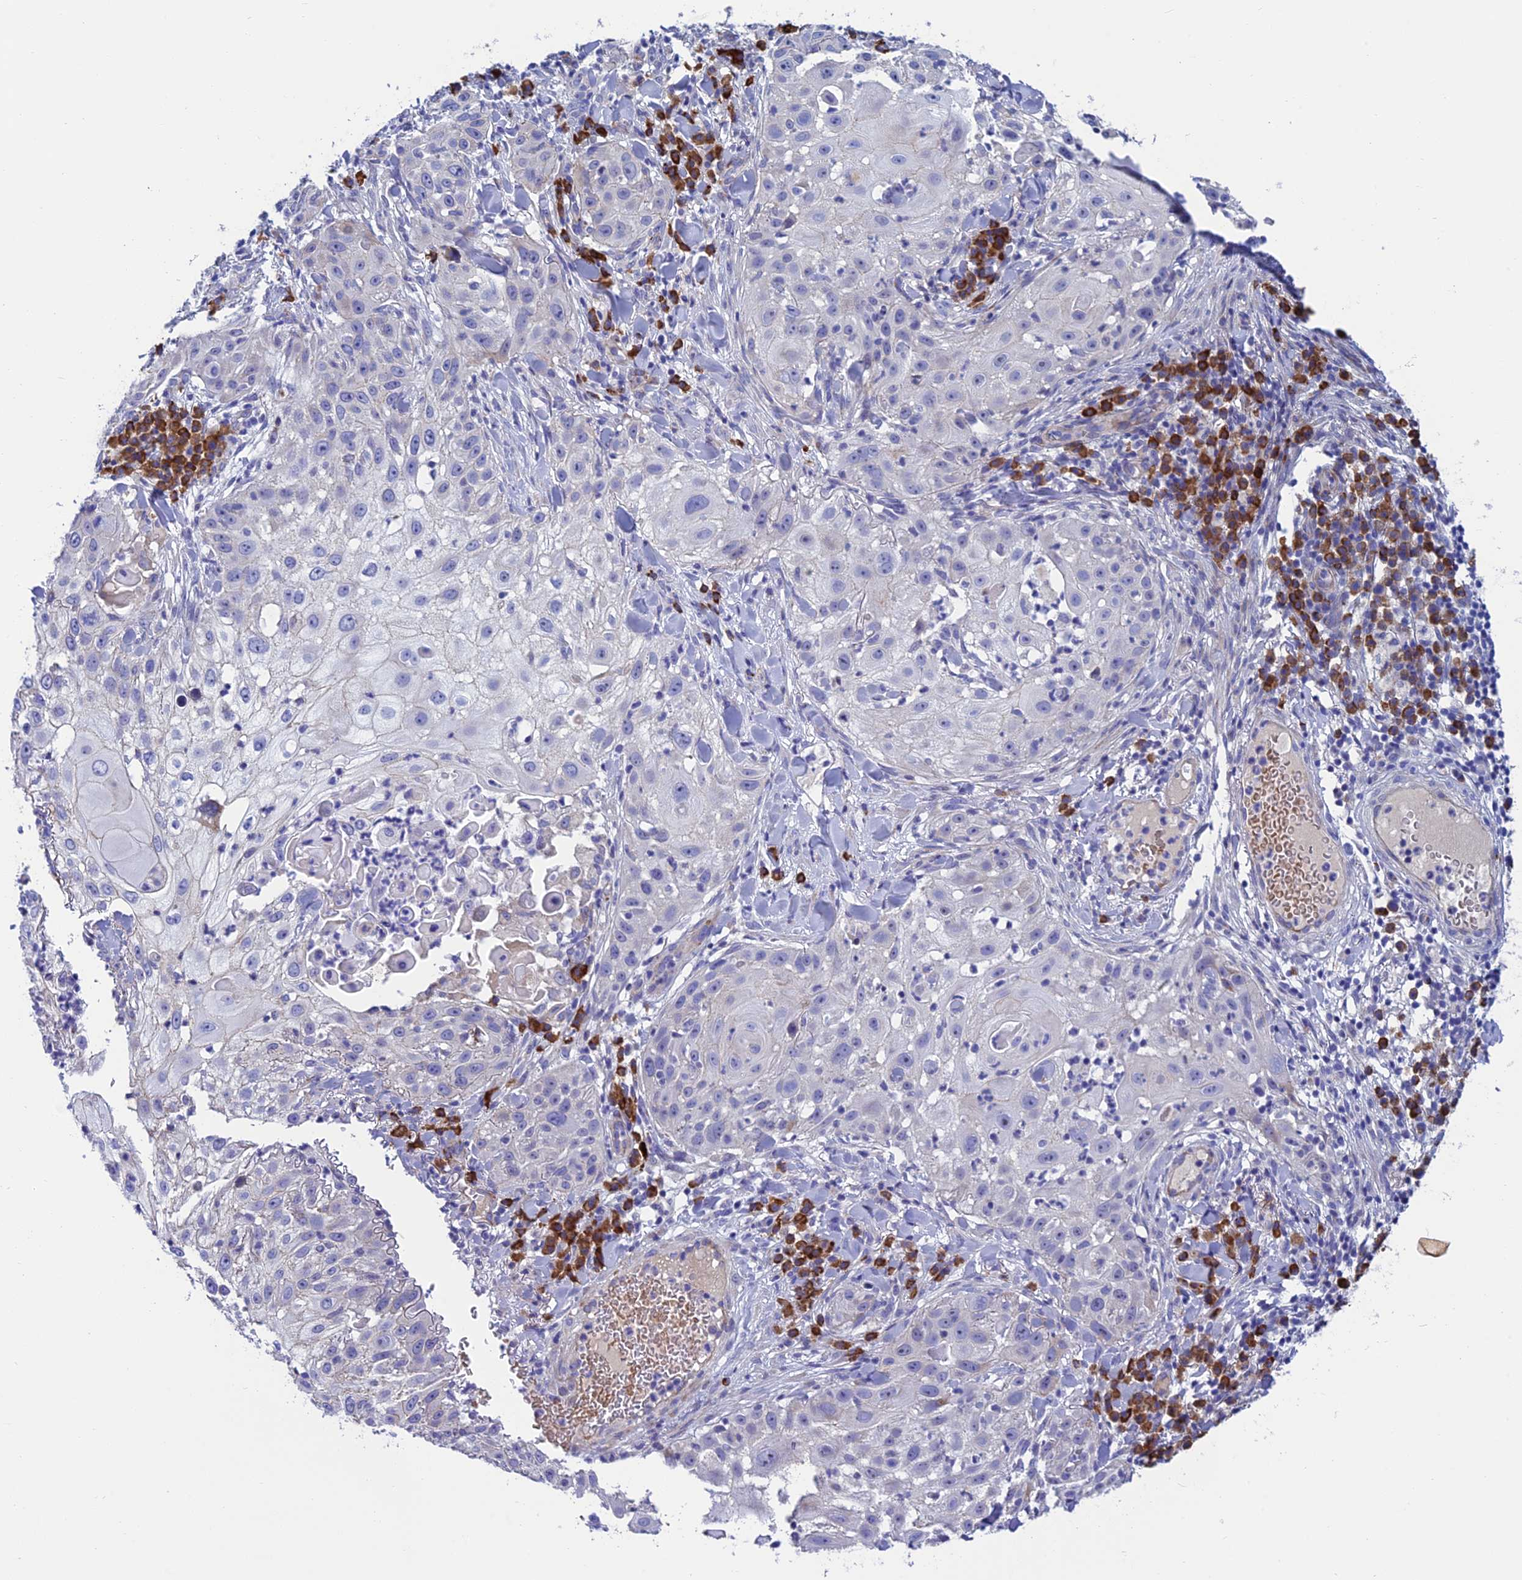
{"staining": {"intensity": "negative", "quantity": "none", "location": "none"}, "tissue": "skin cancer", "cell_type": "Tumor cells", "image_type": "cancer", "snomed": [{"axis": "morphology", "description": "Squamous cell carcinoma, NOS"}, {"axis": "topography", "description": "Skin"}], "caption": "The histopathology image displays no significant staining in tumor cells of skin squamous cell carcinoma.", "gene": "MACIR", "patient": {"sex": "female", "age": 44}}